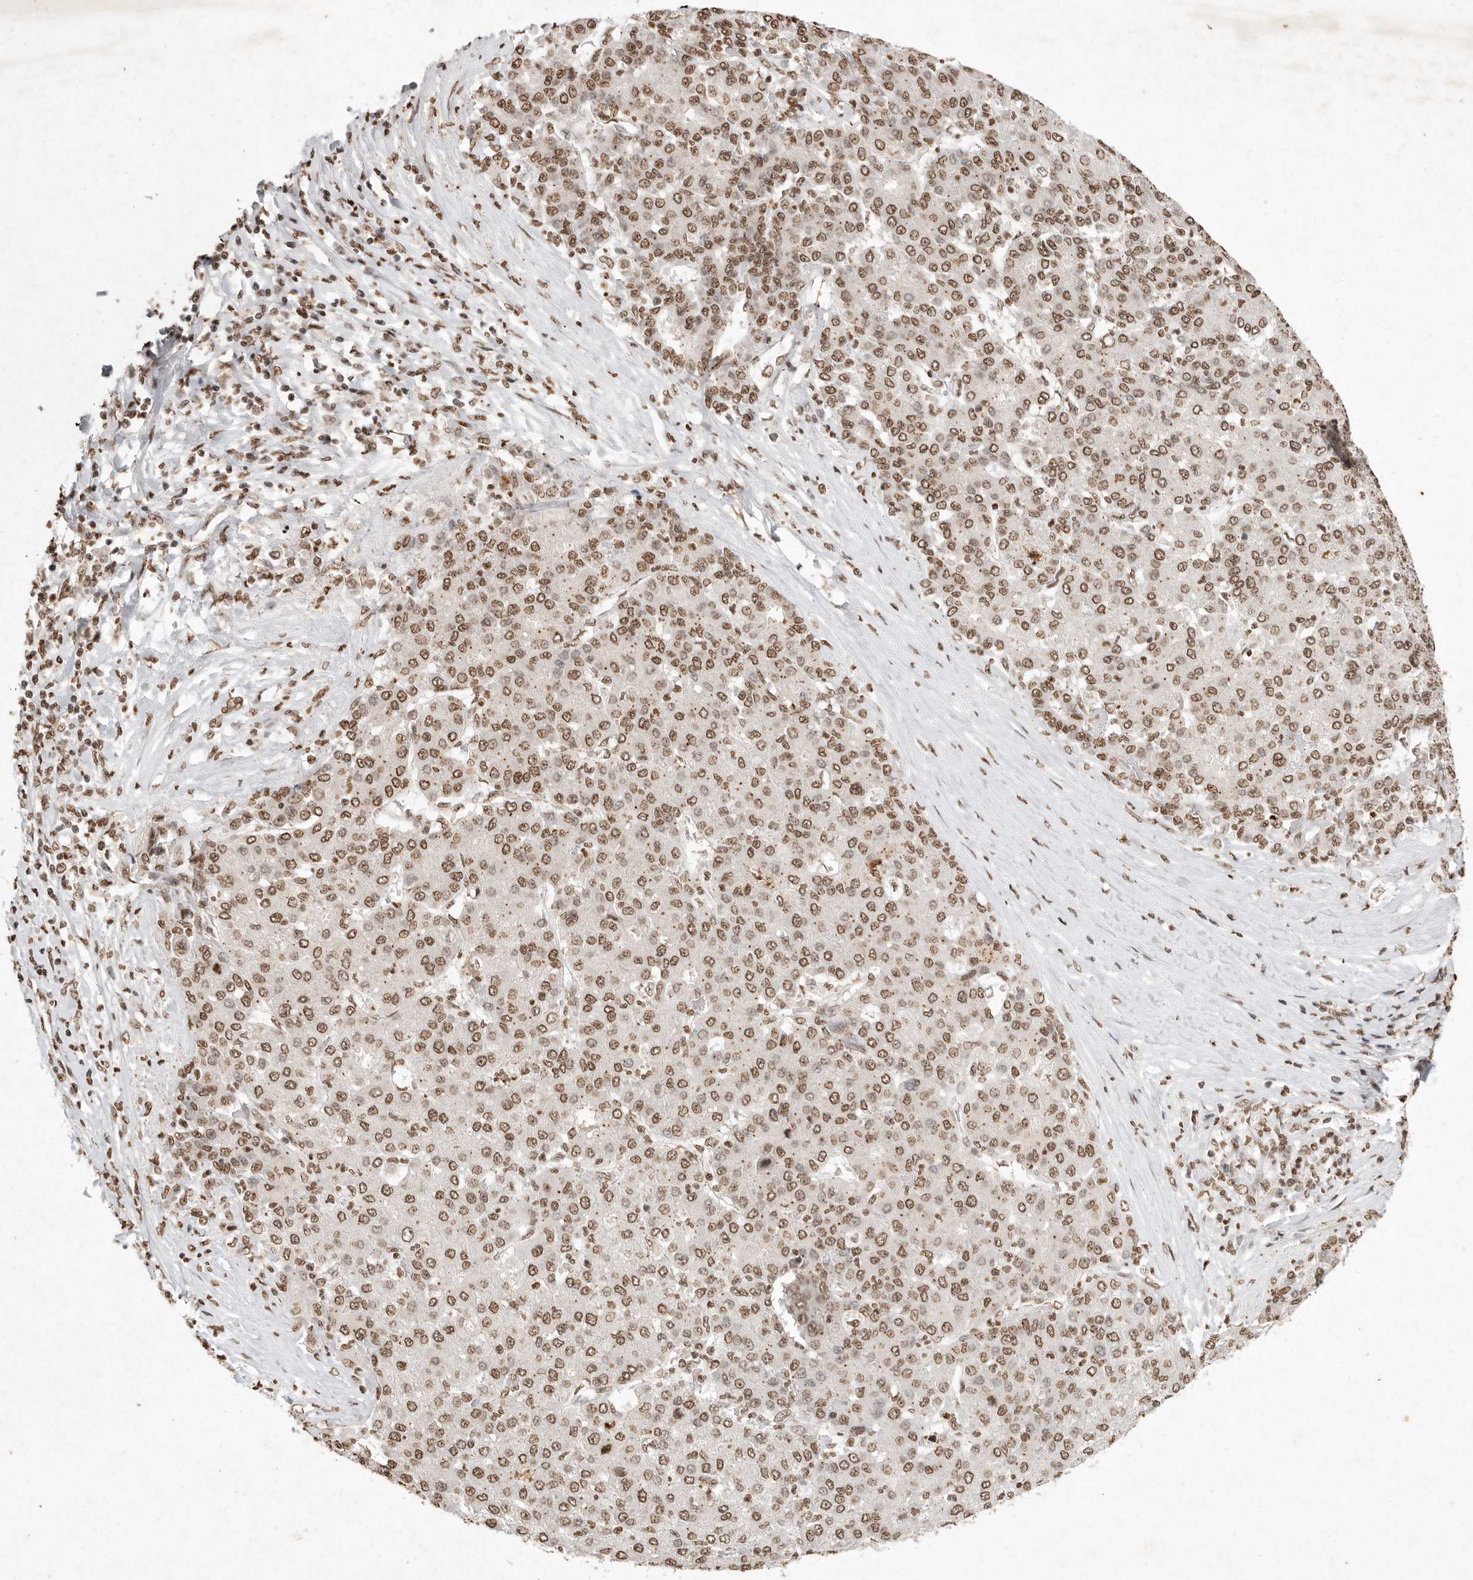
{"staining": {"intensity": "moderate", "quantity": ">75%", "location": "nuclear"}, "tissue": "liver cancer", "cell_type": "Tumor cells", "image_type": "cancer", "snomed": [{"axis": "morphology", "description": "Carcinoma, Hepatocellular, NOS"}, {"axis": "topography", "description": "Liver"}], "caption": "Liver cancer (hepatocellular carcinoma) stained for a protein (brown) demonstrates moderate nuclear positive positivity in approximately >75% of tumor cells.", "gene": "NKX3-2", "patient": {"sex": "male", "age": 65}}